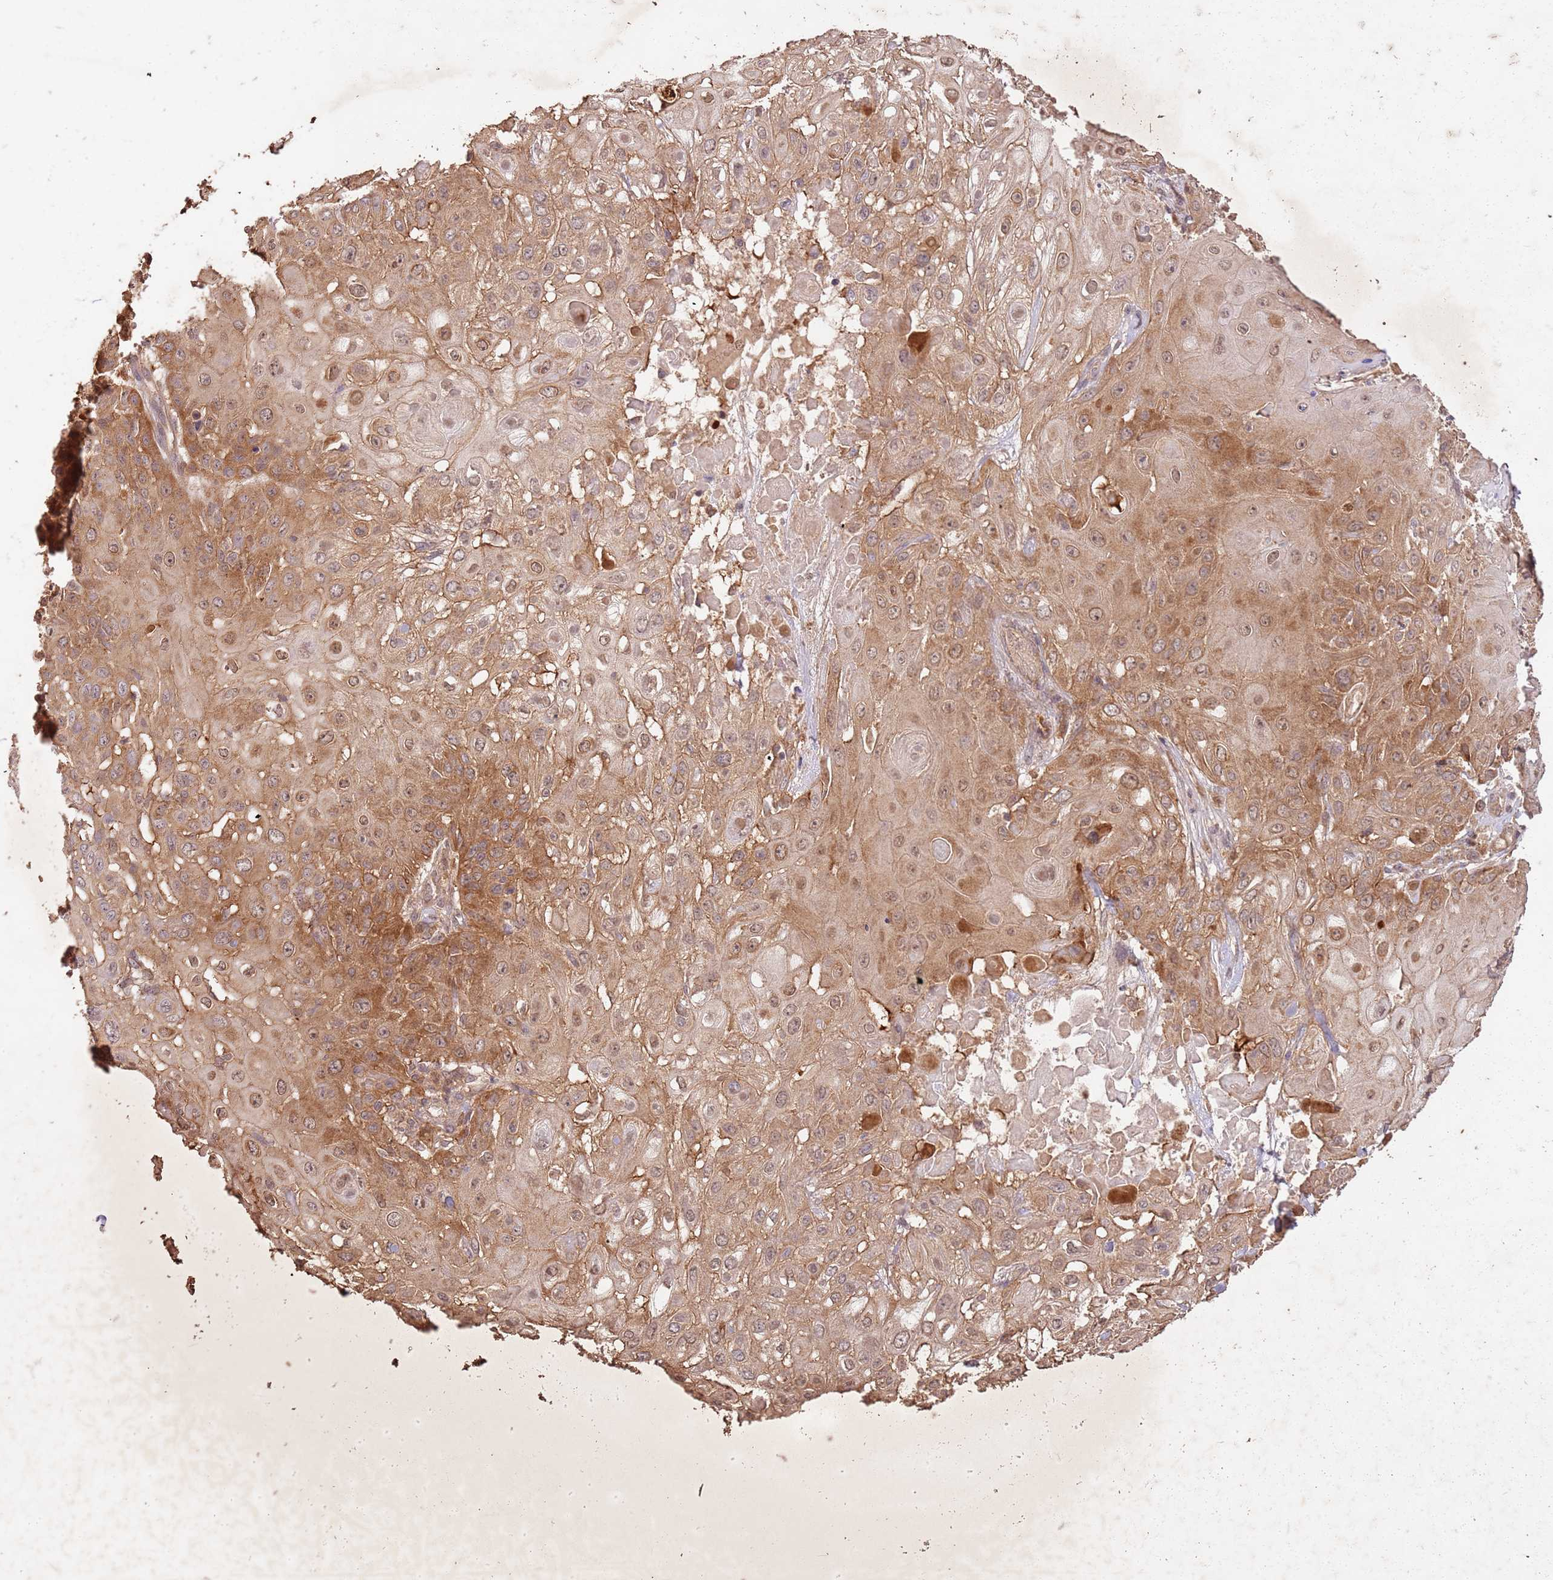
{"staining": {"intensity": "moderate", "quantity": ">75%", "location": "cytoplasmic/membranous,nuclear"}, "tissue": "skin cancer", "cell_type": "Tumor cells", "image_type": "cancer", "snomed": [{"axis": "morphology", "description": "Normal tissue, NOS"}, {"axis": "morphology", "description": "Squamous cell carcinoma, NOS"}, {"axis": "topography", "description": "Skin"}, {"axis": "topography", "description": "Cartilage tissue"}], "caption": "Protein expression analysis of skin cancer (squamous cell carcinoma) demonstrates moderate cytoplasmic/membranous and nuclear expression in about >75% of tumor cells. (DAB IHC, brown staining for protein, blue staining for nuclei).", "gene": "UBE3A", "patient": {"sex": "female", "age": 79}}